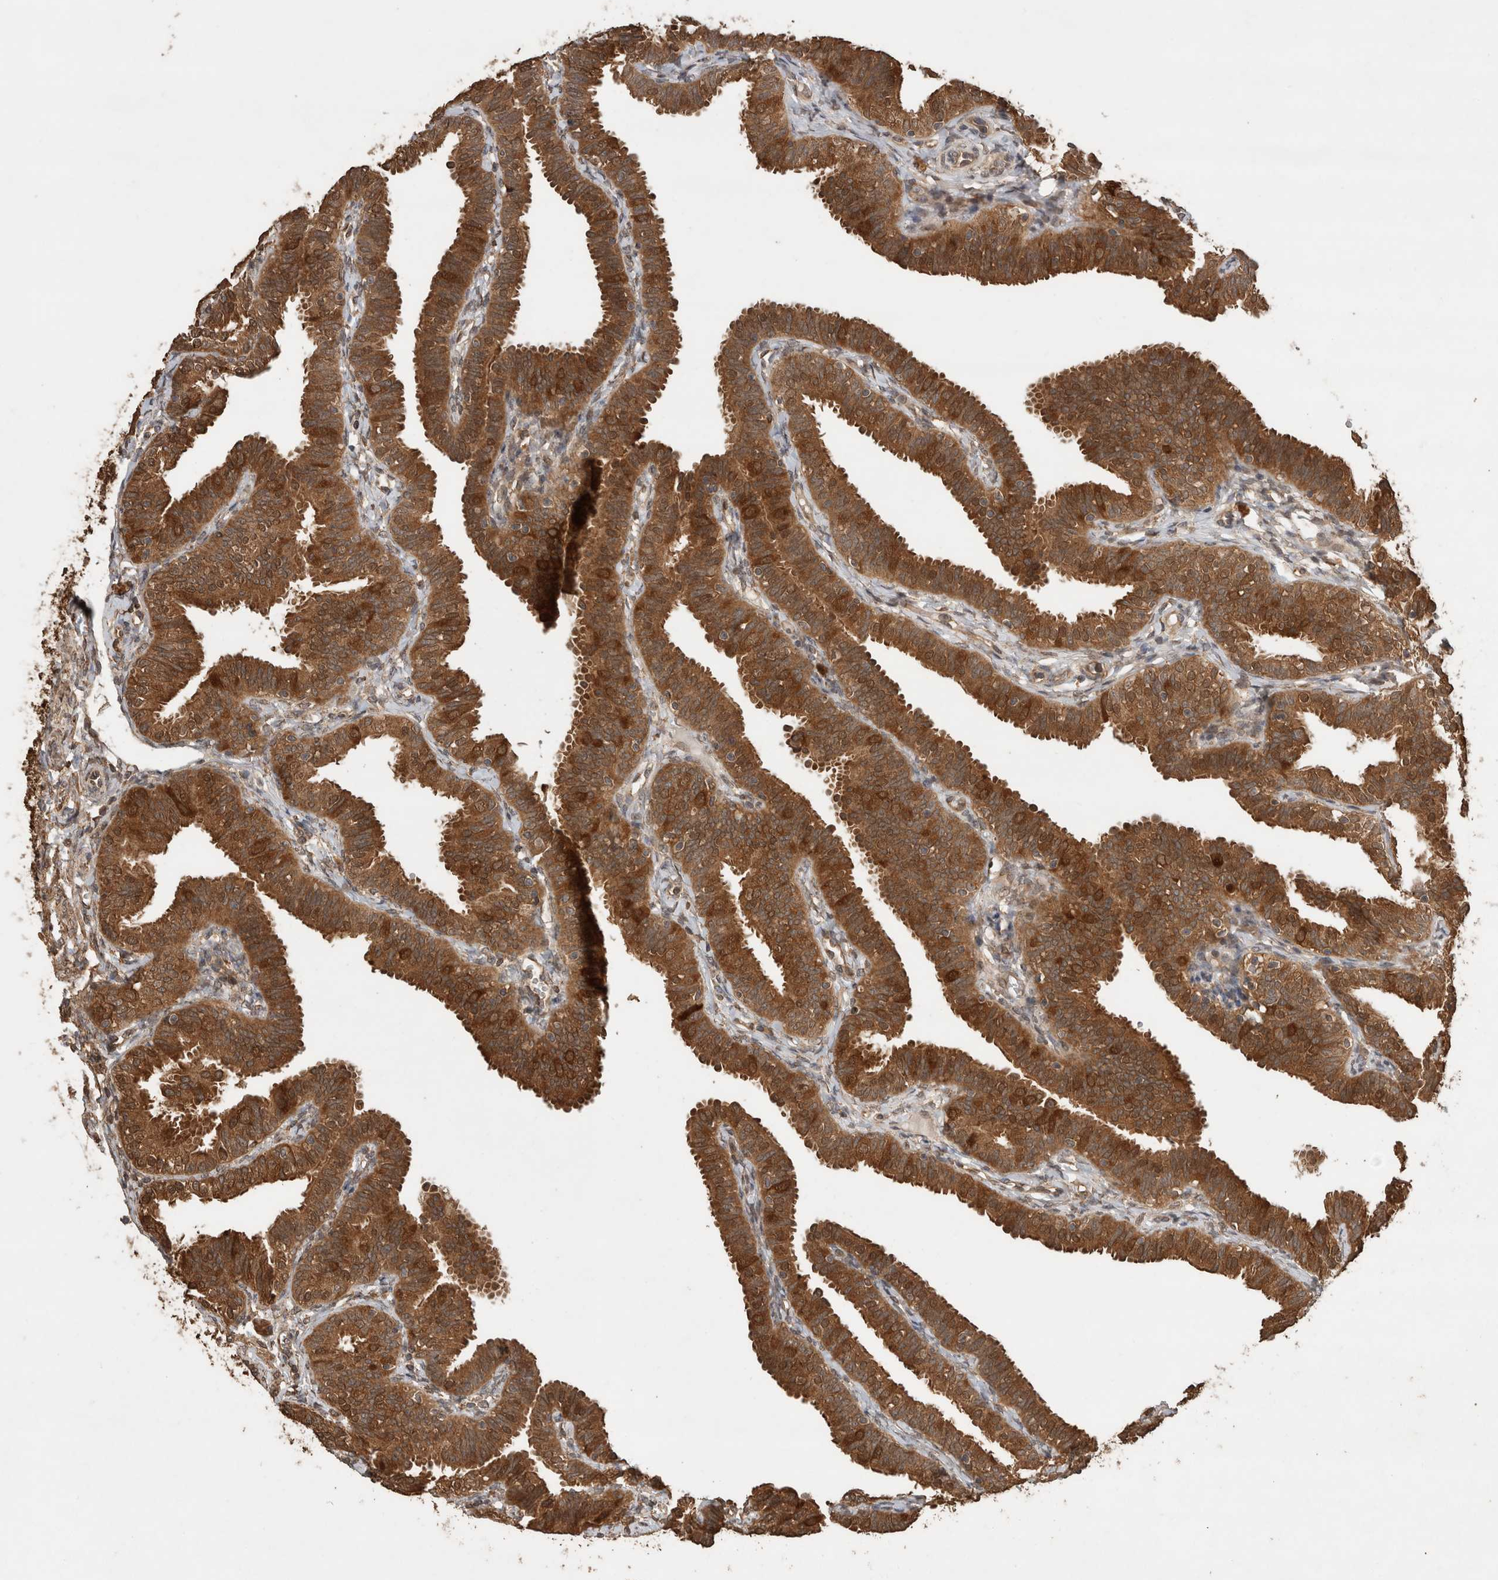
{"staining": {"intensity": "strong", "quantity": ">75%", "location": "cytoplasmic/membranous"}, "tissue": "fallopian tube", "cell_type": "Glandular cells", "image_type": "normal", "snomed": [{"axis": "morphology", "description": "Normal tissue, NOS"}, {"axis": "topography", "description": "Fallopian tube"}], "caption": "A micrograph of fallopian tube stained for a protein demonstrates strong cytoplasmic/membranous brown staining in glandular cells. (DAB (3,3'-diaminobenzidine) = brown stain, brightfield microscopy at high magnification).", "gene": "OTUD7B", "patient": {"sex": "female", "age": 35}}